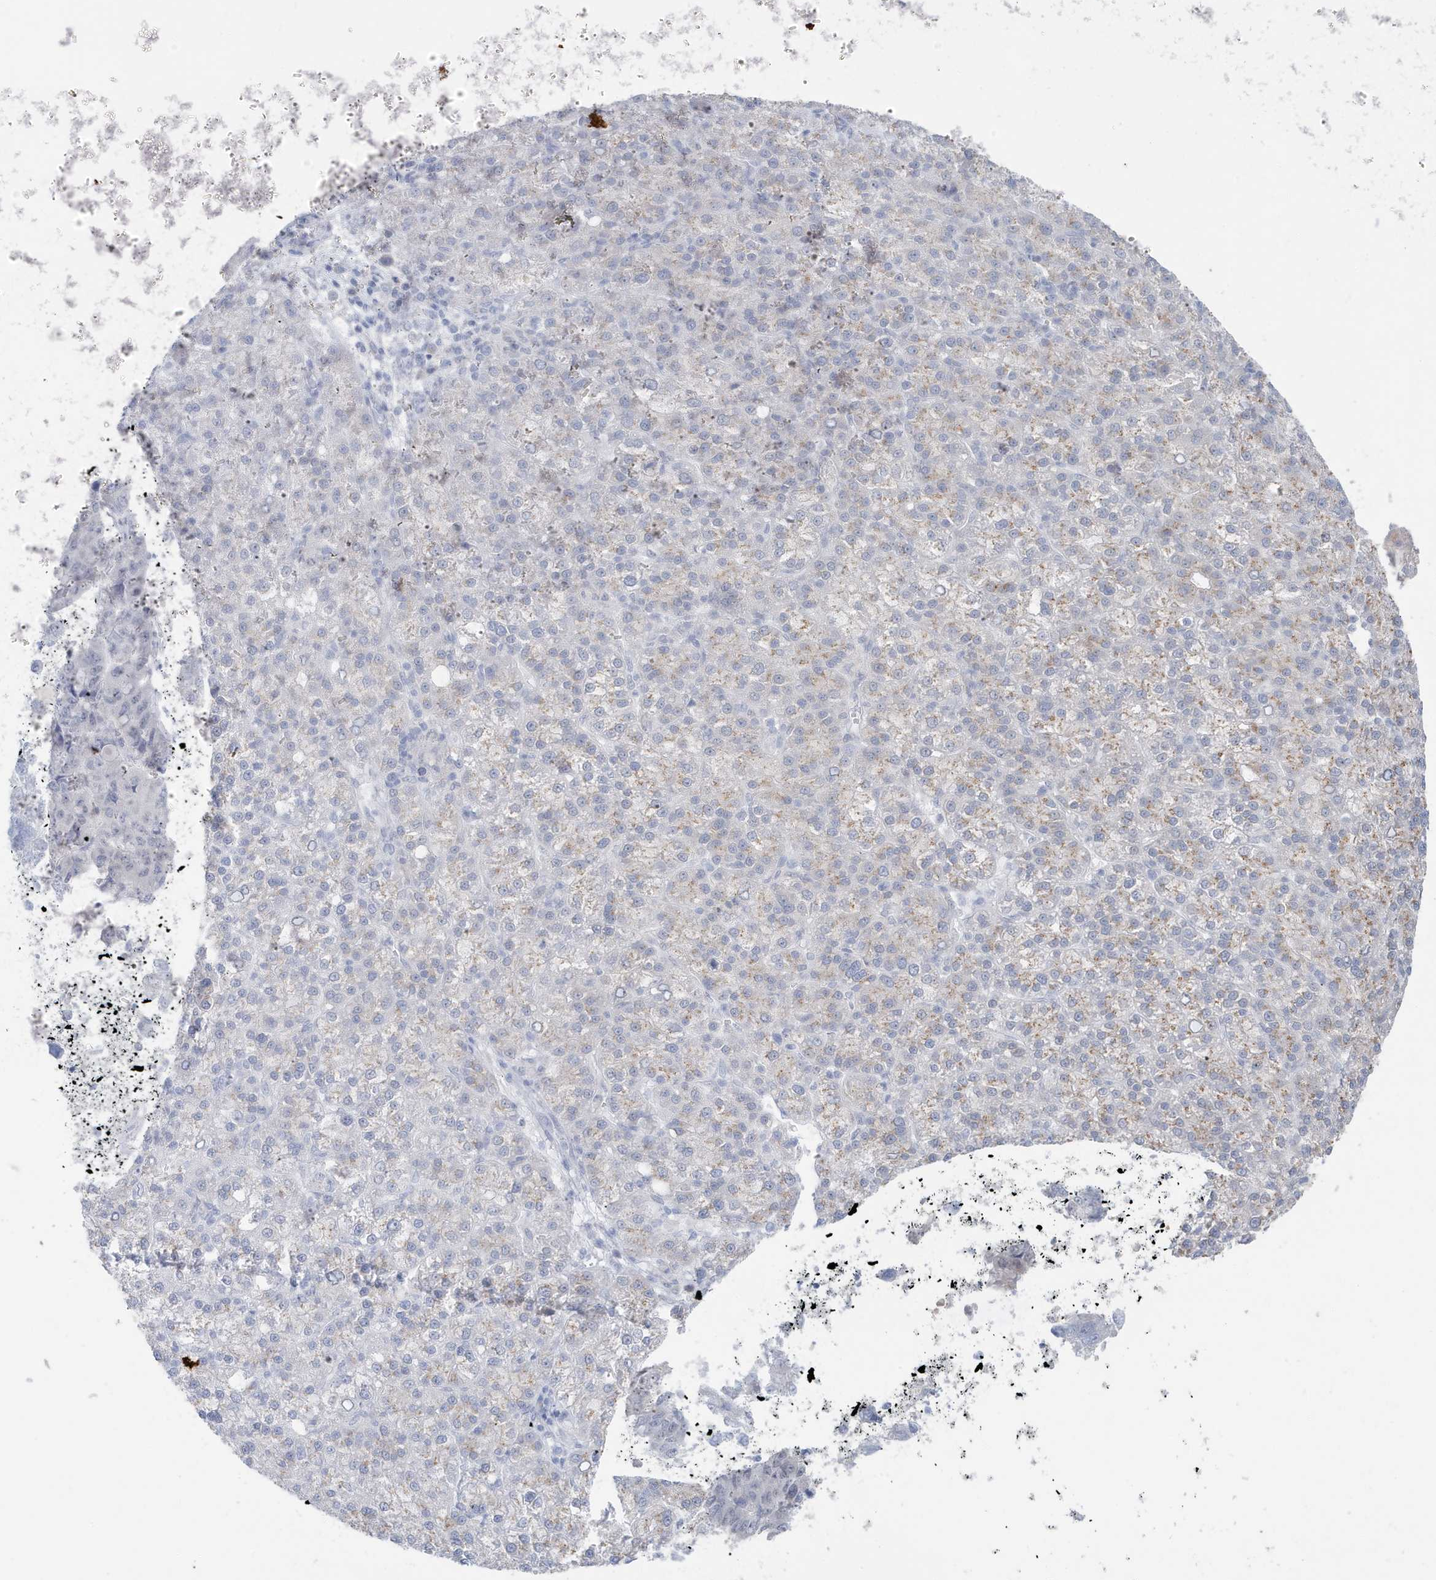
{"staining": {"intensity": "moderate", "quantity": "25%-75%", "location": "cytoplasmic/membranous"}, "tissue": "liver cancer", "cell_type": "Tumor cells", "image_type": "cancer", "snomed": [{"axis": "morphology", "description": "Carcinoma, Hepatocellular, NOS"}, {"axis": "topography", "description": "Liver"}], "caption": "The photomicrograph reveals staining of liver hepatocellular carcinoma, revealing moderate cytoplasmic/membranous protein positivity (brown color) within tumor cells.", "gene": "RER1", "patient": {"sex": "female", "age": 58}}